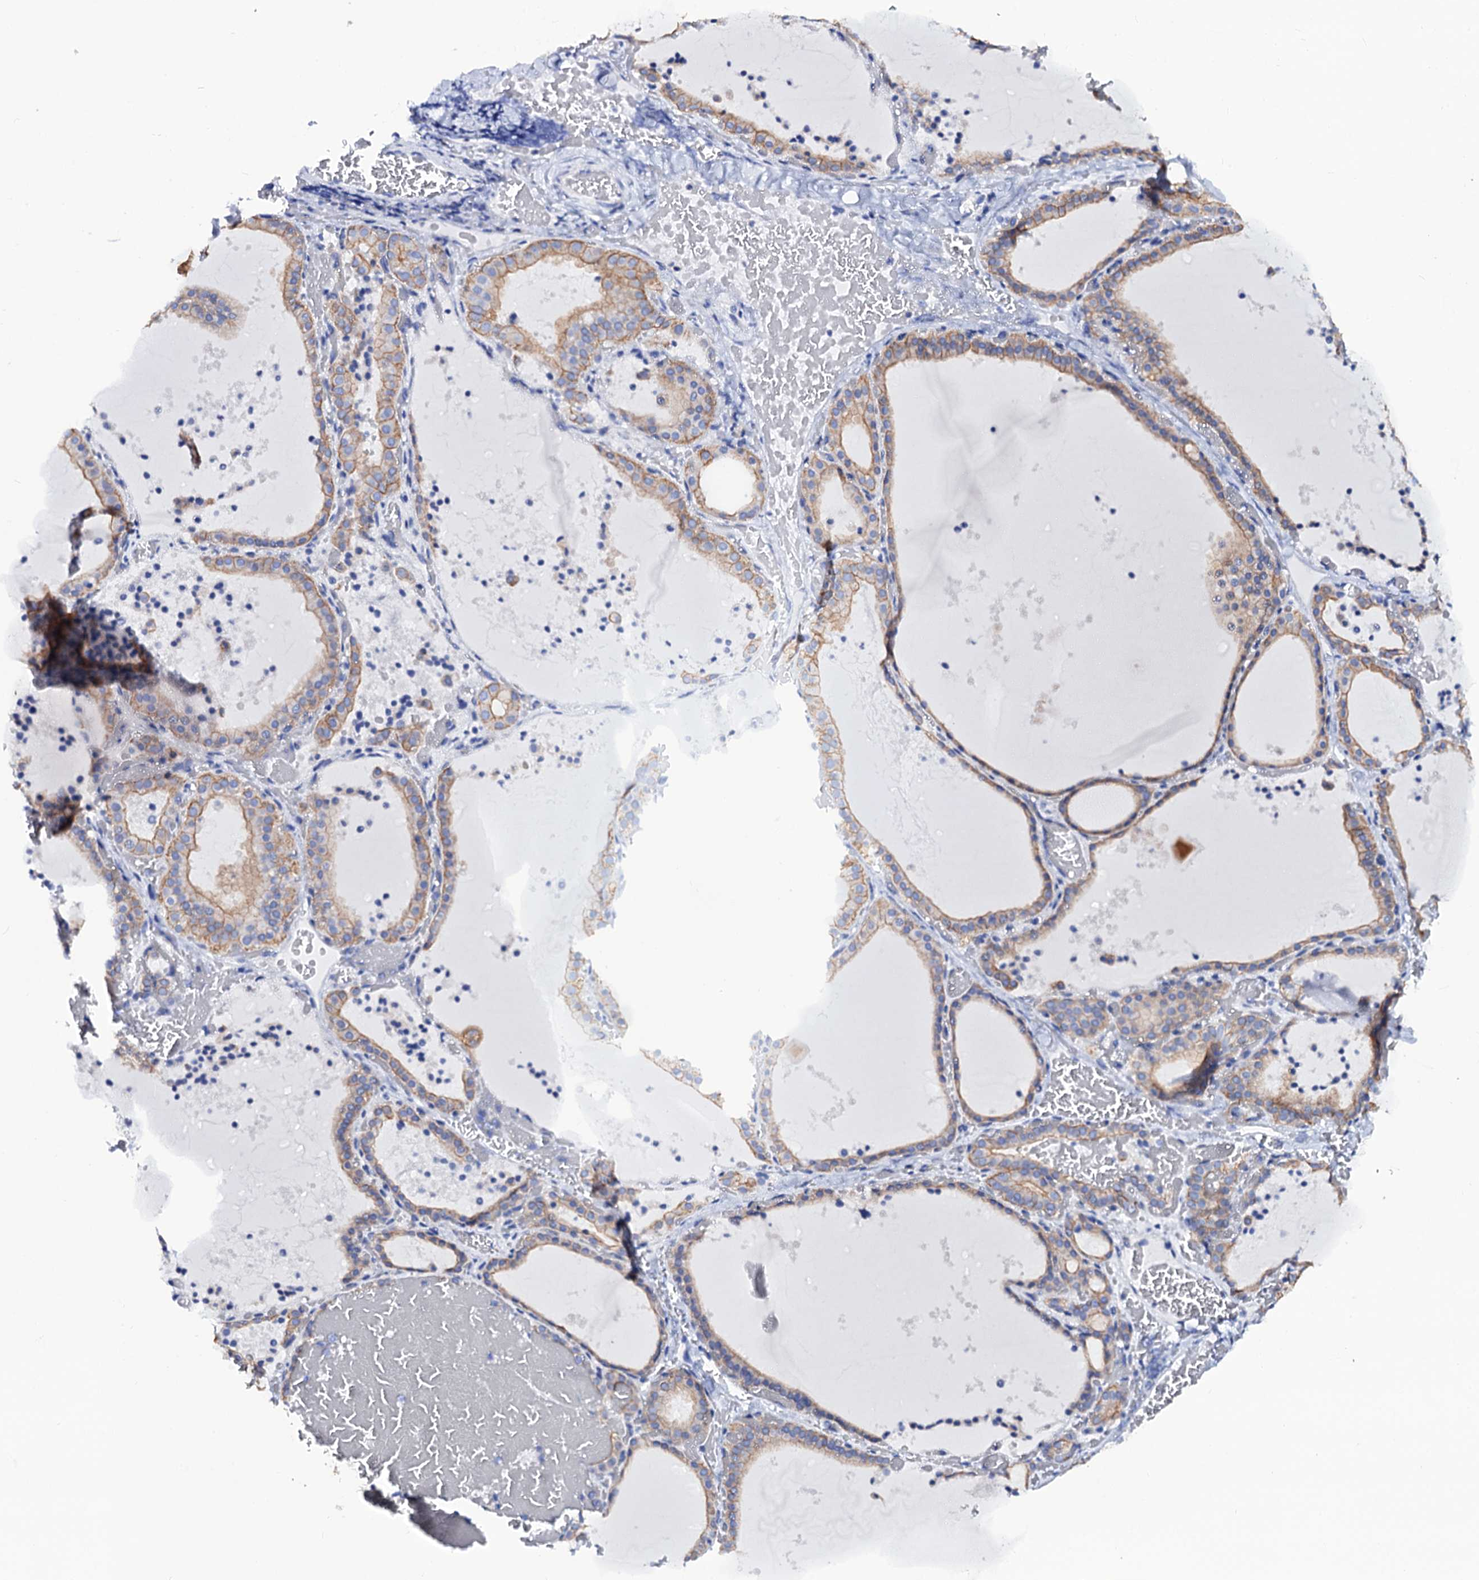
{"staining": {"intensity": "weak", "quantity": ">75%", "location": "cytoplasmic/membranous"}, "tissue": "thyroid gland", "cell_type": "Glandular cells", "image_type": "normal", "snomed": [{"axis": "morphology", "description": "Normal tissue, NOS"}, {"axis": "topography", "description": "Thyroid gland"}], "caption": "Protein staining of benign thyroid gland shows weak cytoplasmic/membranous staining in about >75% of glandular cells.", "gene": "RAB3IP", "patient": {"sex": "female", "age": 39}}